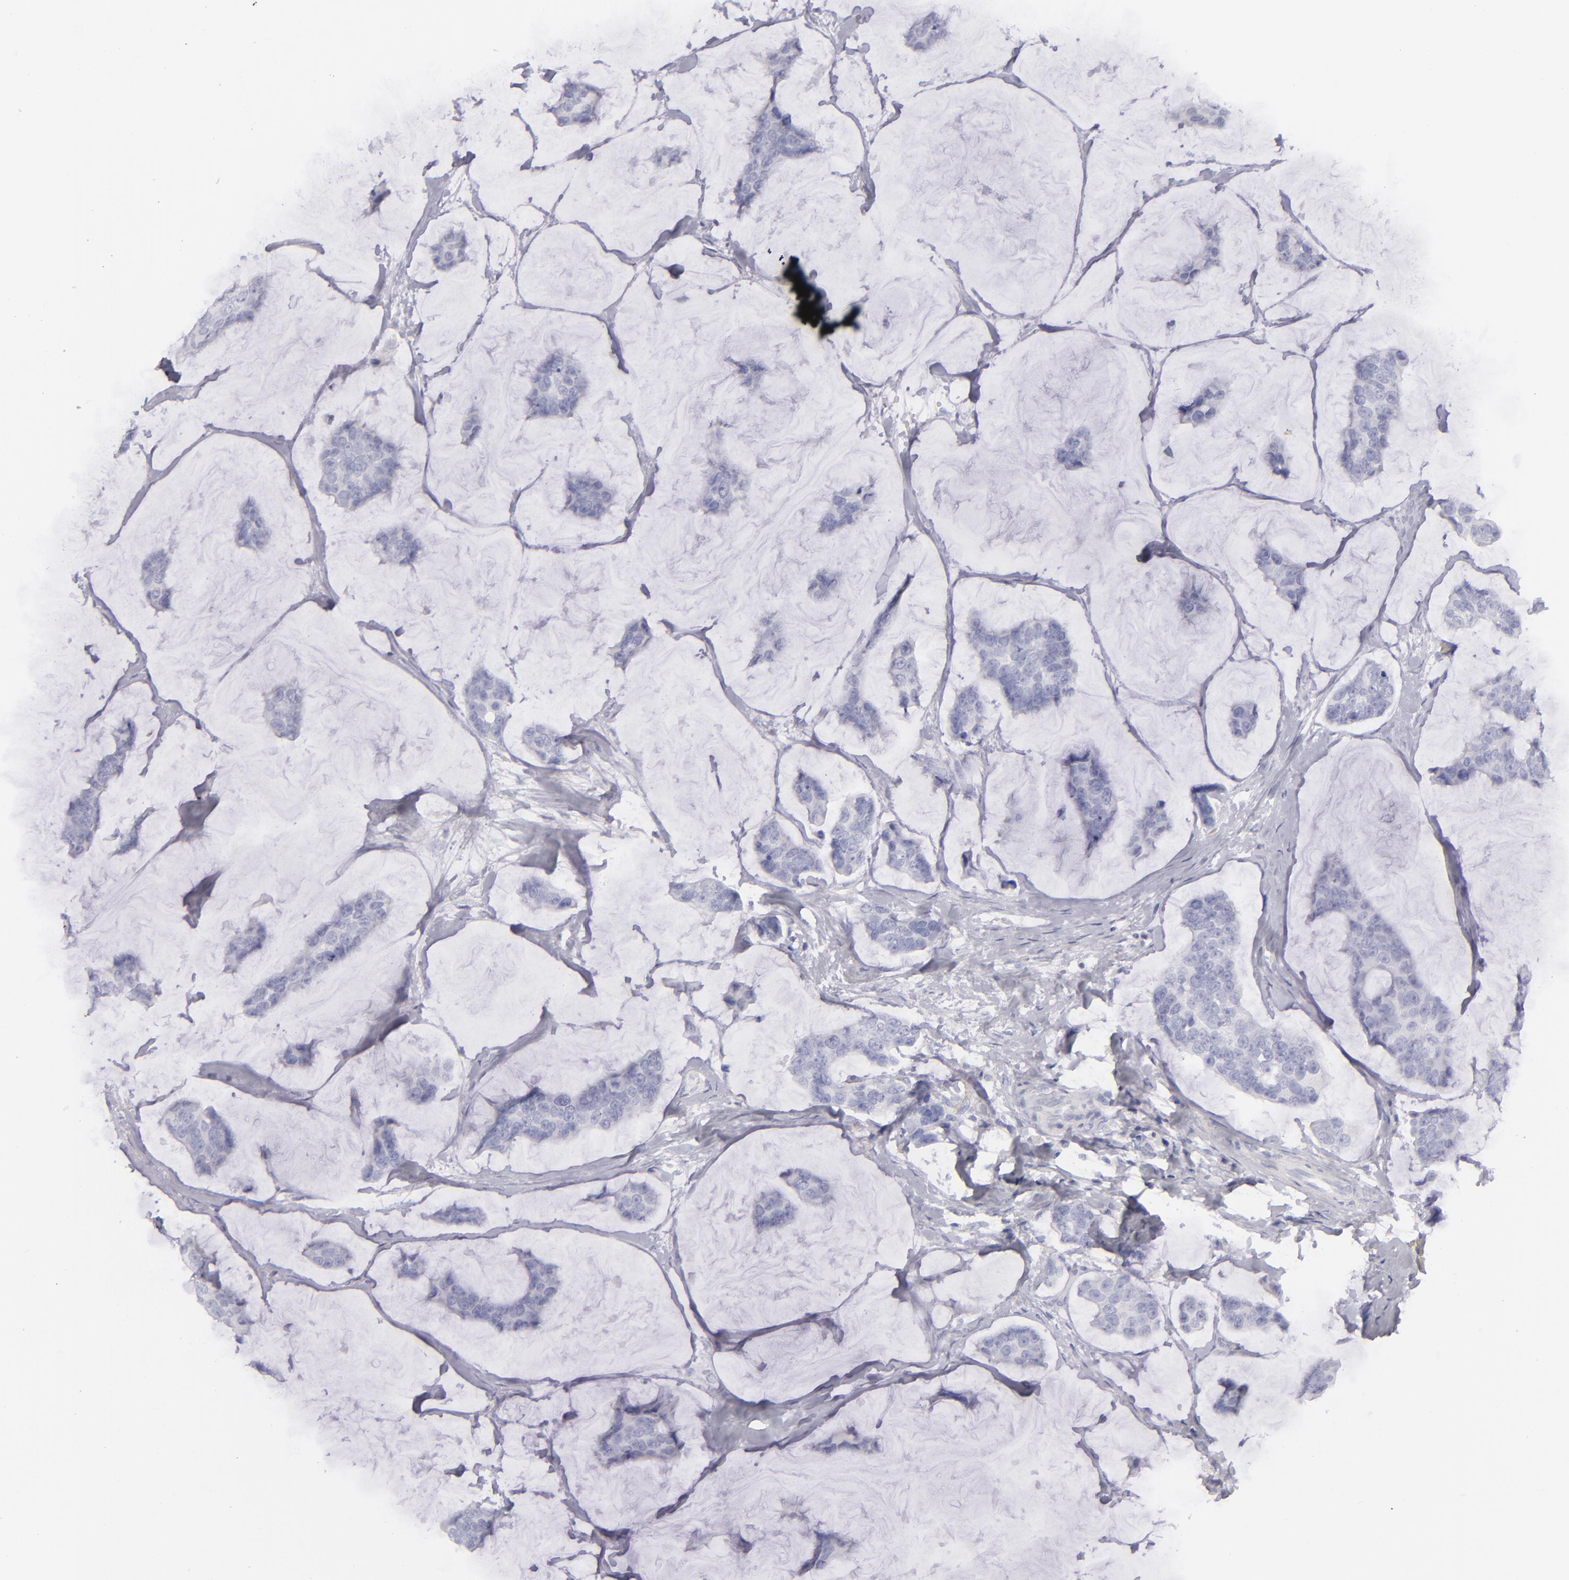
{"staining": {"intensity": "negative", "quantity": "none", "location": "none"}, "tissue": "breast cancer", "cell_type": "Tumor cells", "image_type": "cancer", "snomed": [{"axis": "morphology", "description": "Normal tissue, NOS"}, {"axis": "morphology", "description": "Duct carcinoma"}, {"axis": "topography", "description": "Breast"}], "caption": "Tumor cells are negative for protein expression in human breast cancer (intraductal carcinoma).", "gene": "CD22", "patient": {"sex": "female", "age": 50}}